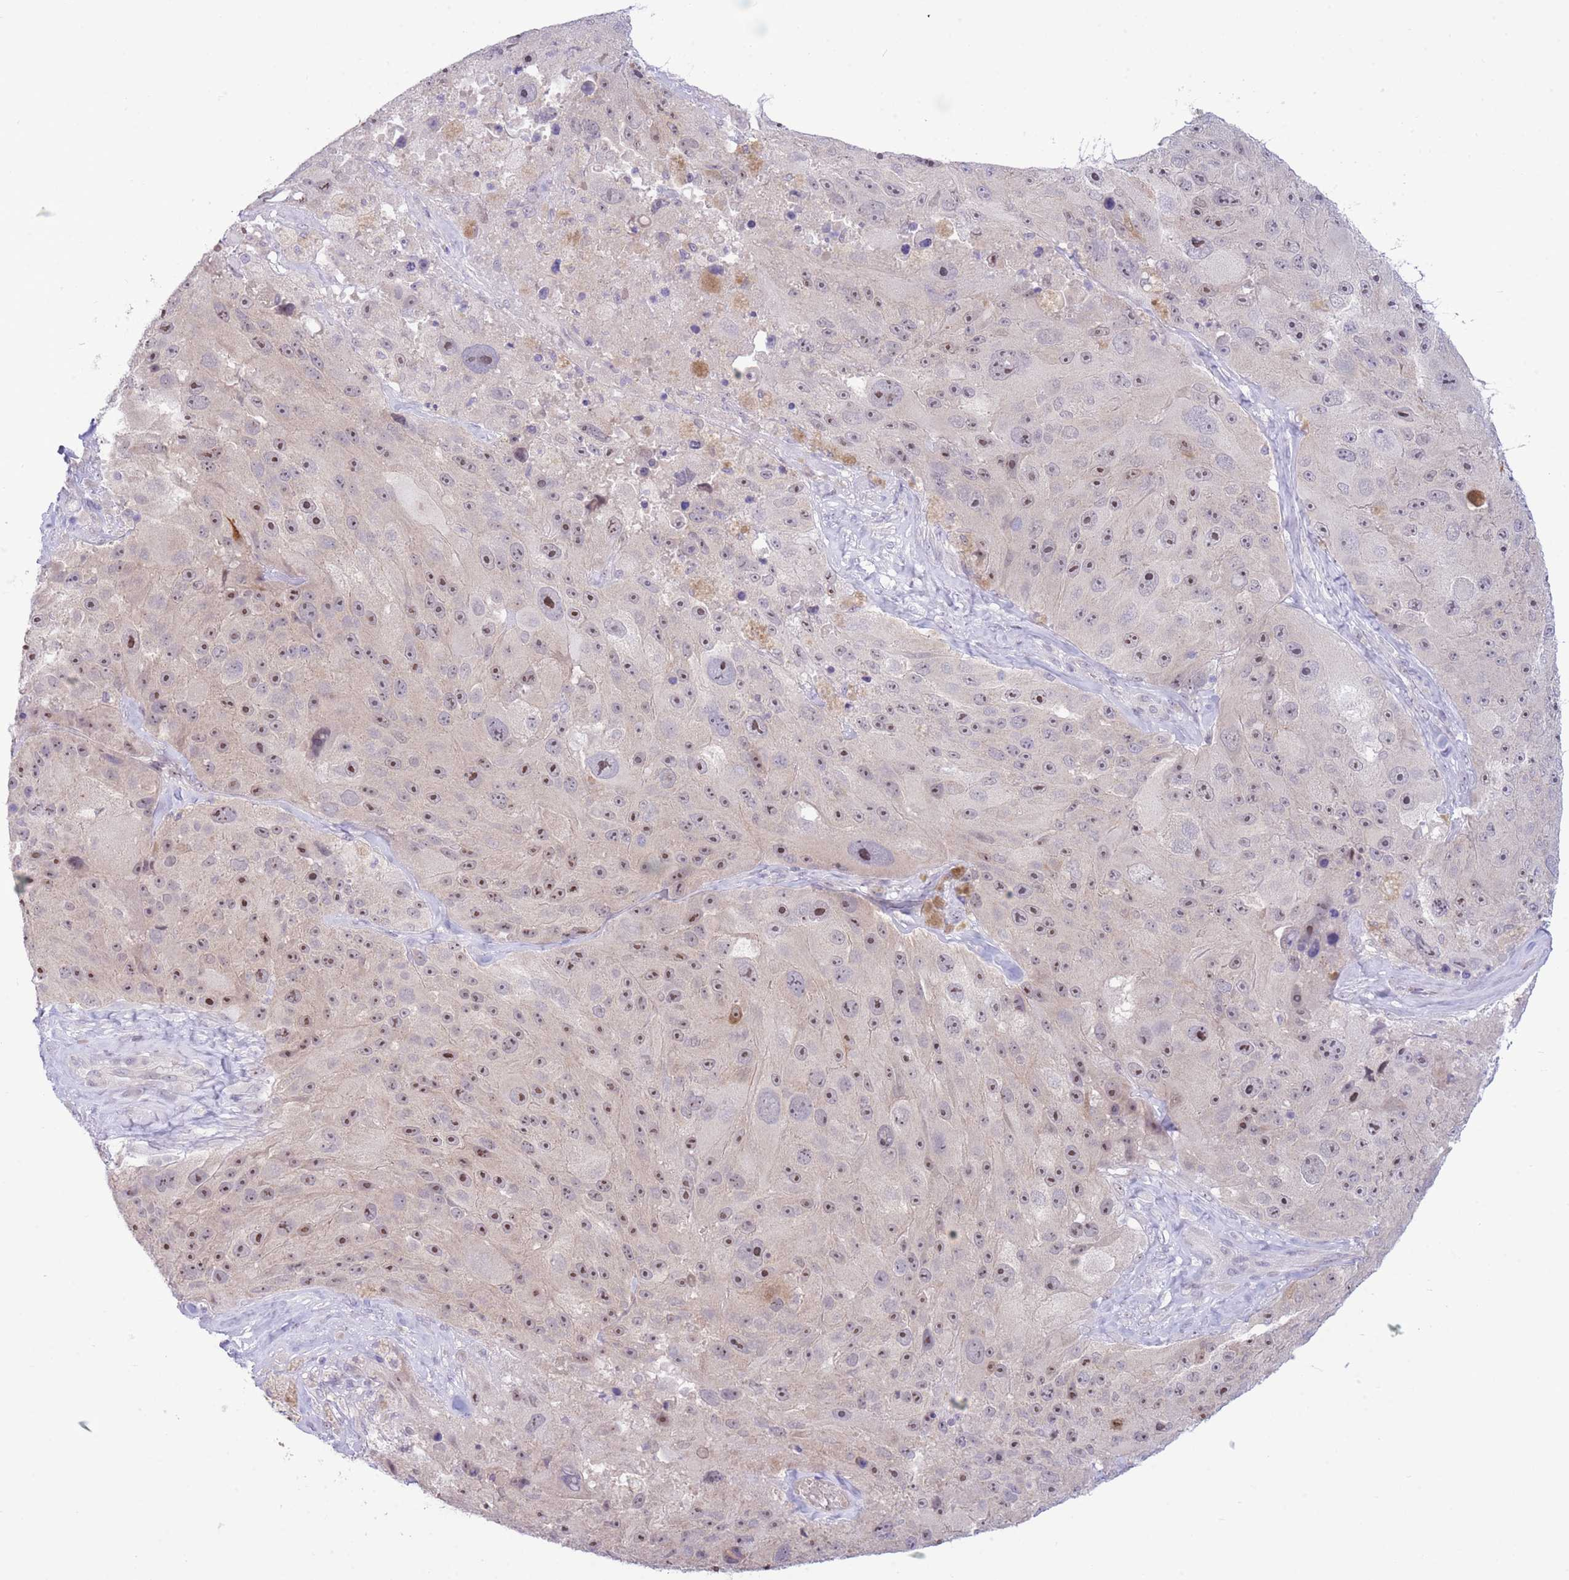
{"staining": {"intensity": "moderate", "quantity": "25%-75%", "location": "nuclear"}, "tissue": "melanoma", "cell_type": "Tumor cells", "image_type": "cancer", "snomed": [{"axis": "morphology", "description": "Malignant melanoma, Metastatic site"}, {"axis": "topography", "description": "Lymph node"}], "caption": "DAB (3,3'-diaminobenzidine) immunohistochemical staining of human malignant melanoma (metastatic site) demonstrates moderate nuclear protein expression in approximately 25%-75% of tumor cells. The protein of interest is stained brown, and the nuclei are stained in blue (DAB (3,3'-diaminobenzidine) IHC with brightfield microscopy, high magnification).", "gene": "FBXO46", "patient": {"sex": "male", "age": 62}}